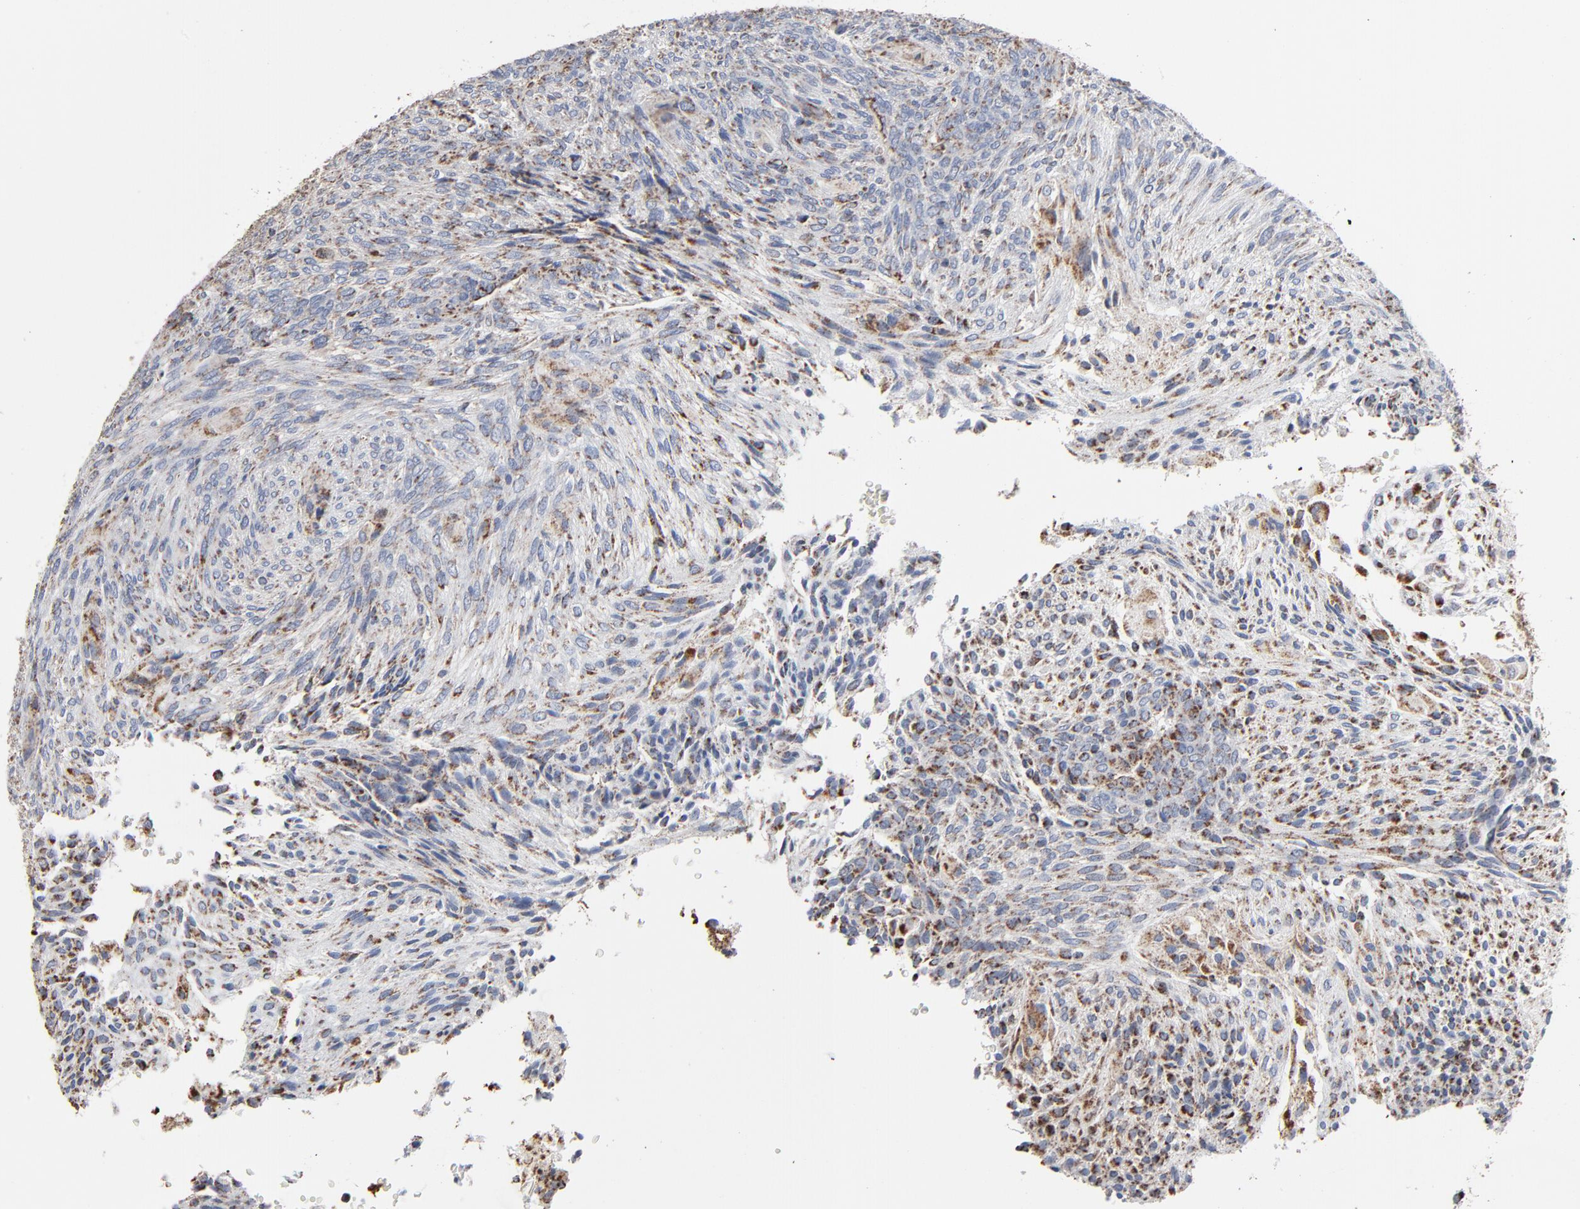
{"staining": {"intensity": "strong", "quantity": "25%-75%", "location": "cytoplasmic/membranous"}, "tissue": "glioma", "cell_type": "Tumor cells", "image_type": "cancer", "snomed": [{"axis": "morphology", "description": "Glioma, malignant, High grade"}, {"axis": "topography", "description": "Cerebral cortex"}], "caption": "A brown stain shows strong cytoplasmic/membranous positivity of a protein in glioma tumor cells. Using DAB (3,3'-diaminobenzidine) (brown) and hematoxylin (blue) stains, captured at high magnification using brightfield microscopy.", "gene": "UQCRC1", "patient": {"sex": "female", "age": 55}}